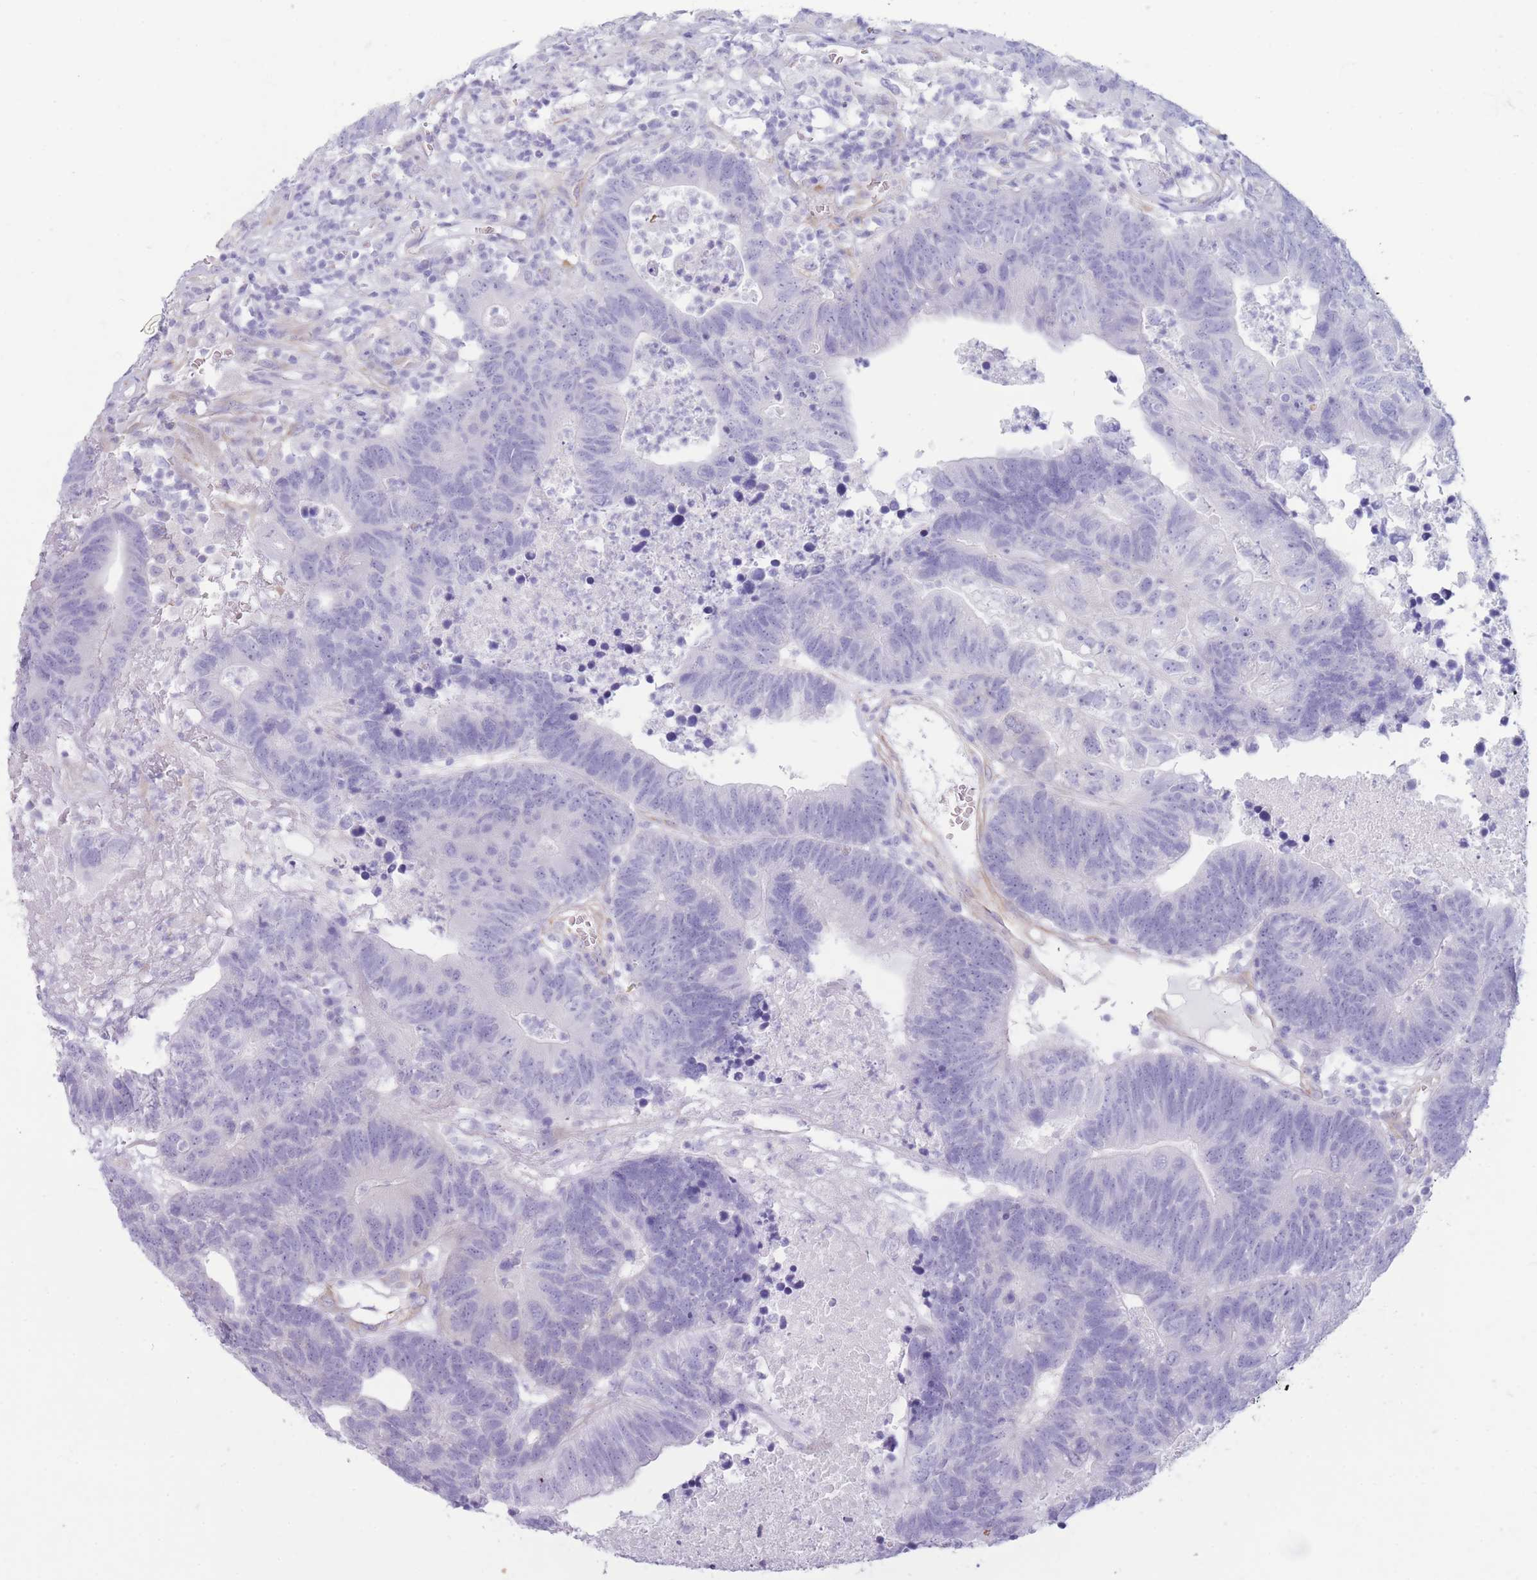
{"staining": {"intensity": "negative", "quantity": "none", "location": "none"}, "tissue": "colorectal cancer", "cell_type": "Tumor cells", "image_type": "cancer", "snomed": [{"axis": "morphology", "description": "Adenocarcinoma, NOS"}, {"axis": "topography", "description": "Colon"}], "caption": "High magnification brightfield microscopy of colorectal adenocarcinoma stained with DAB (brown) and counterstained with hematoxylin (blue): tumor cells show no significant staining.", "gene": "MTSS2", "patient": {"sex": "female", "age": 48}}